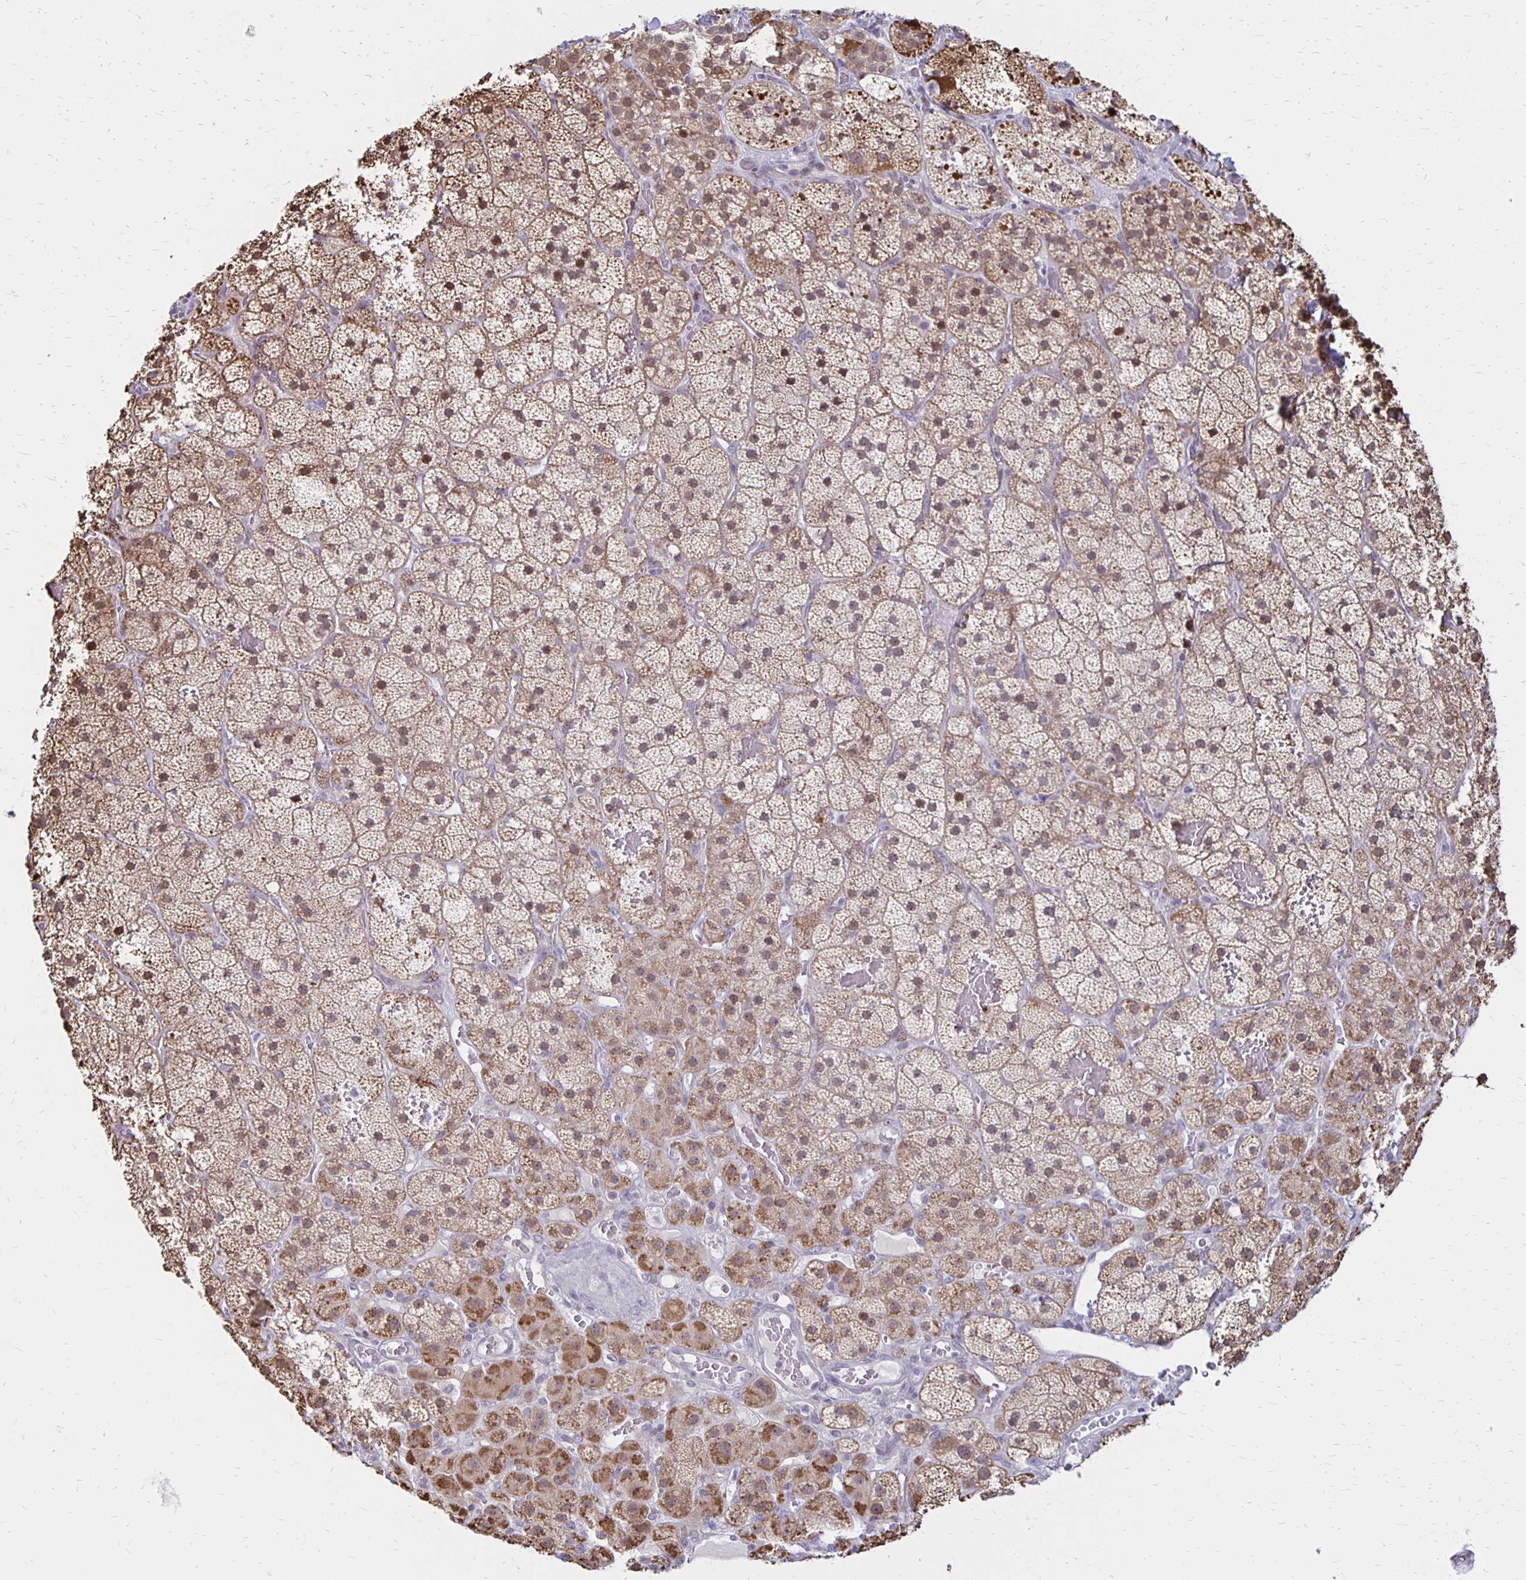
{"staining": {"intensity": "moderate", "quantity": ">75%", "location": "cytoplasmic/membranous,nuclear"}, "tissue": "adrenal gland", "cell_type": "Glandular cells", "image_type": "normal", "snomed": [{"axis": "morphology", "description": "Normal tissue, NOS"}, {"axis": "topography", "description": "Adrenal gland"}], "caption": "Glandular cells demonstrate moderate cytoplasmic/membranous,nuclear expression in about >75% of cells in benign adrenal gland.", "gene": "DAGLA", "patient": {"sex": "male", "age": 57}}